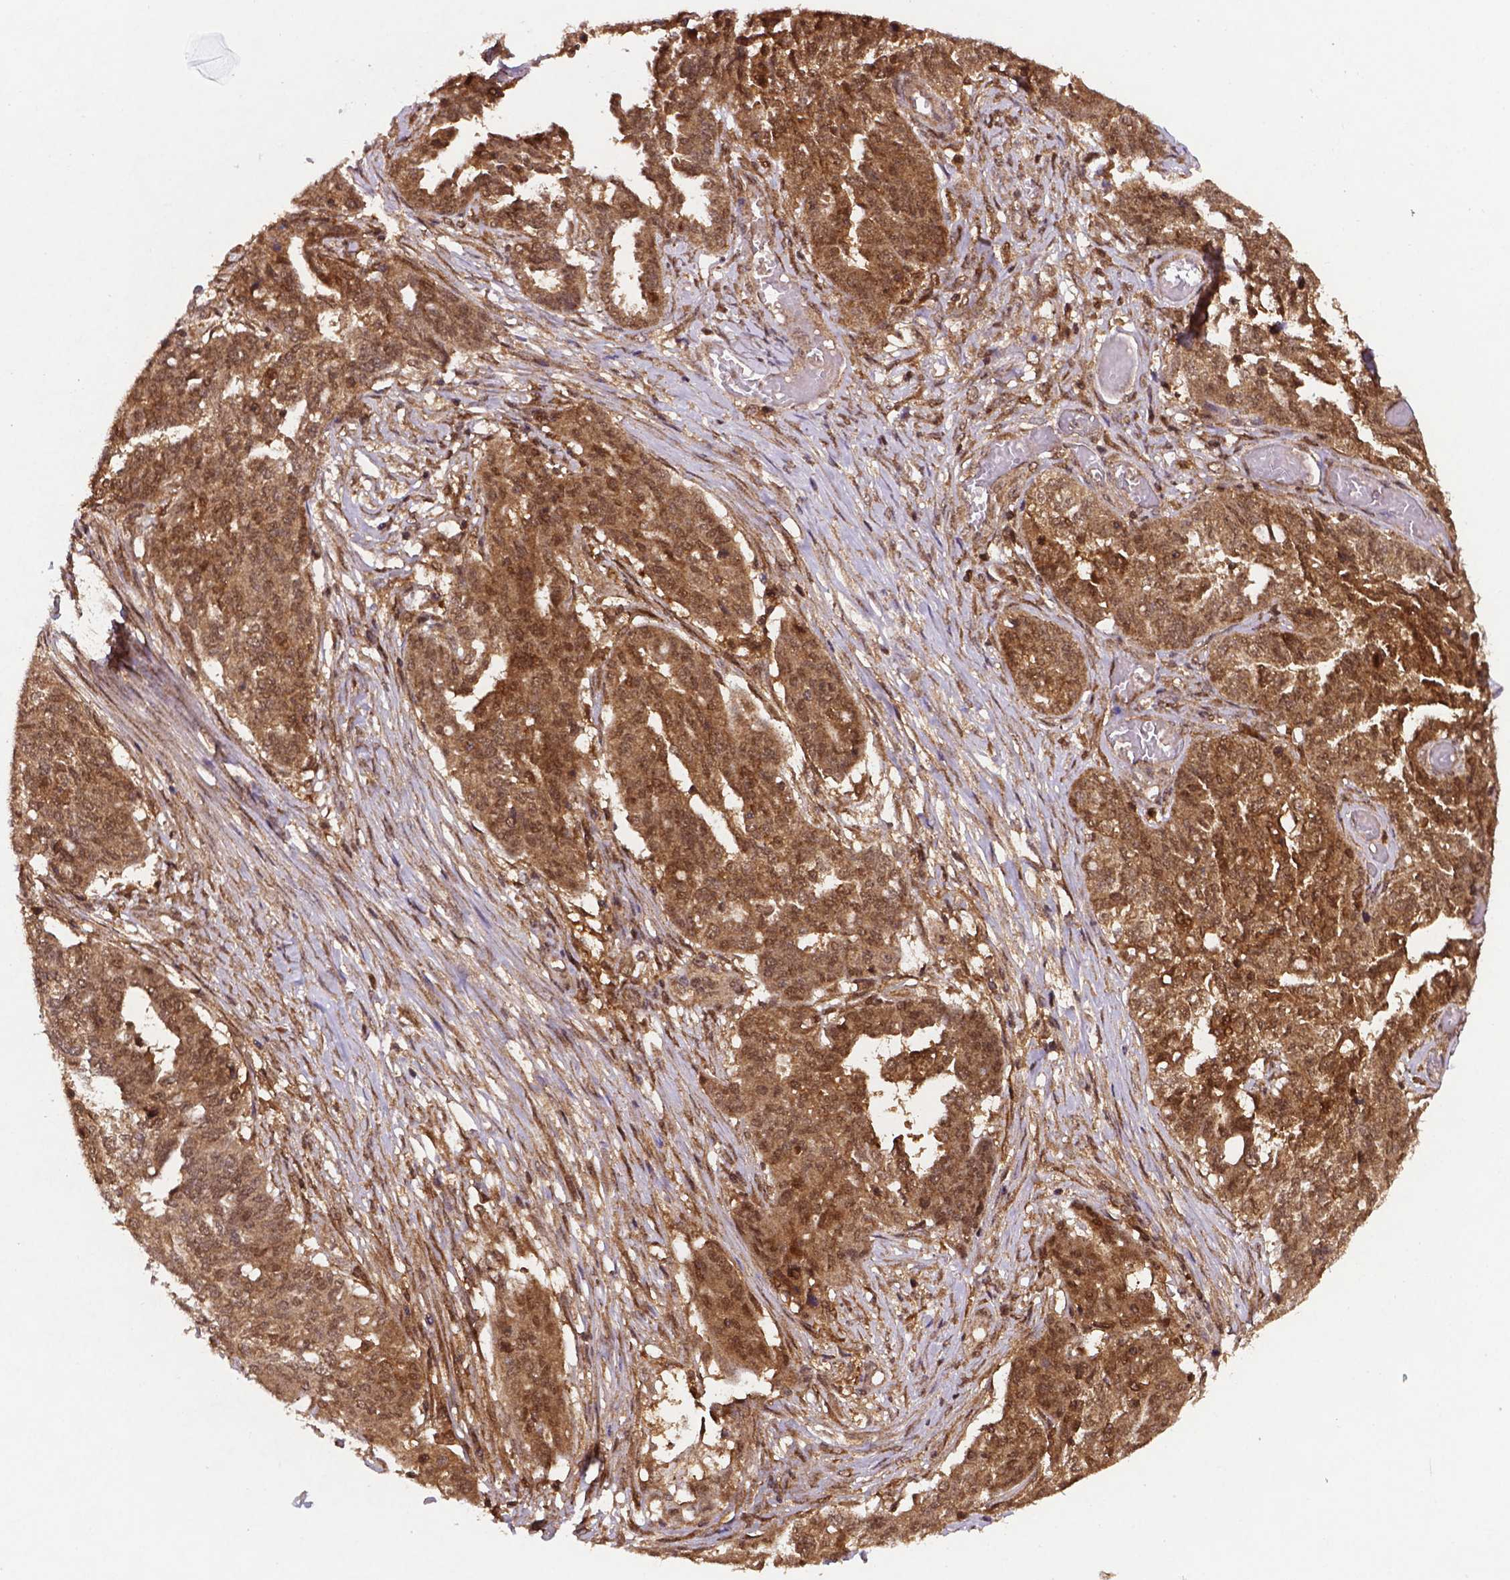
{"staining": {"intensity": "moderate", "quantity": ">75%", "location": "cytoplasmic/membranous,nuclear"}, "tissue": "ovarian cancer", "cell_type": "Tumor cells", "image_type": "cancer", "snomed": [{"axis": "morphology", "description": "Cystadenocarcinoma, serous, NOS"}, {"axis": "topography", "description": "Ovary"}], "caption": "IHC micrograph of human ovarian serous cystadenocarcinoma stained for a protein (brown), which exhibits medium levels of moderate cytoplasmic/membranous and nuclear positivity in approximately >75% of tumor cells.", "gene": "UBE2L6", "patient": {"sex": "female", "age": 67}}